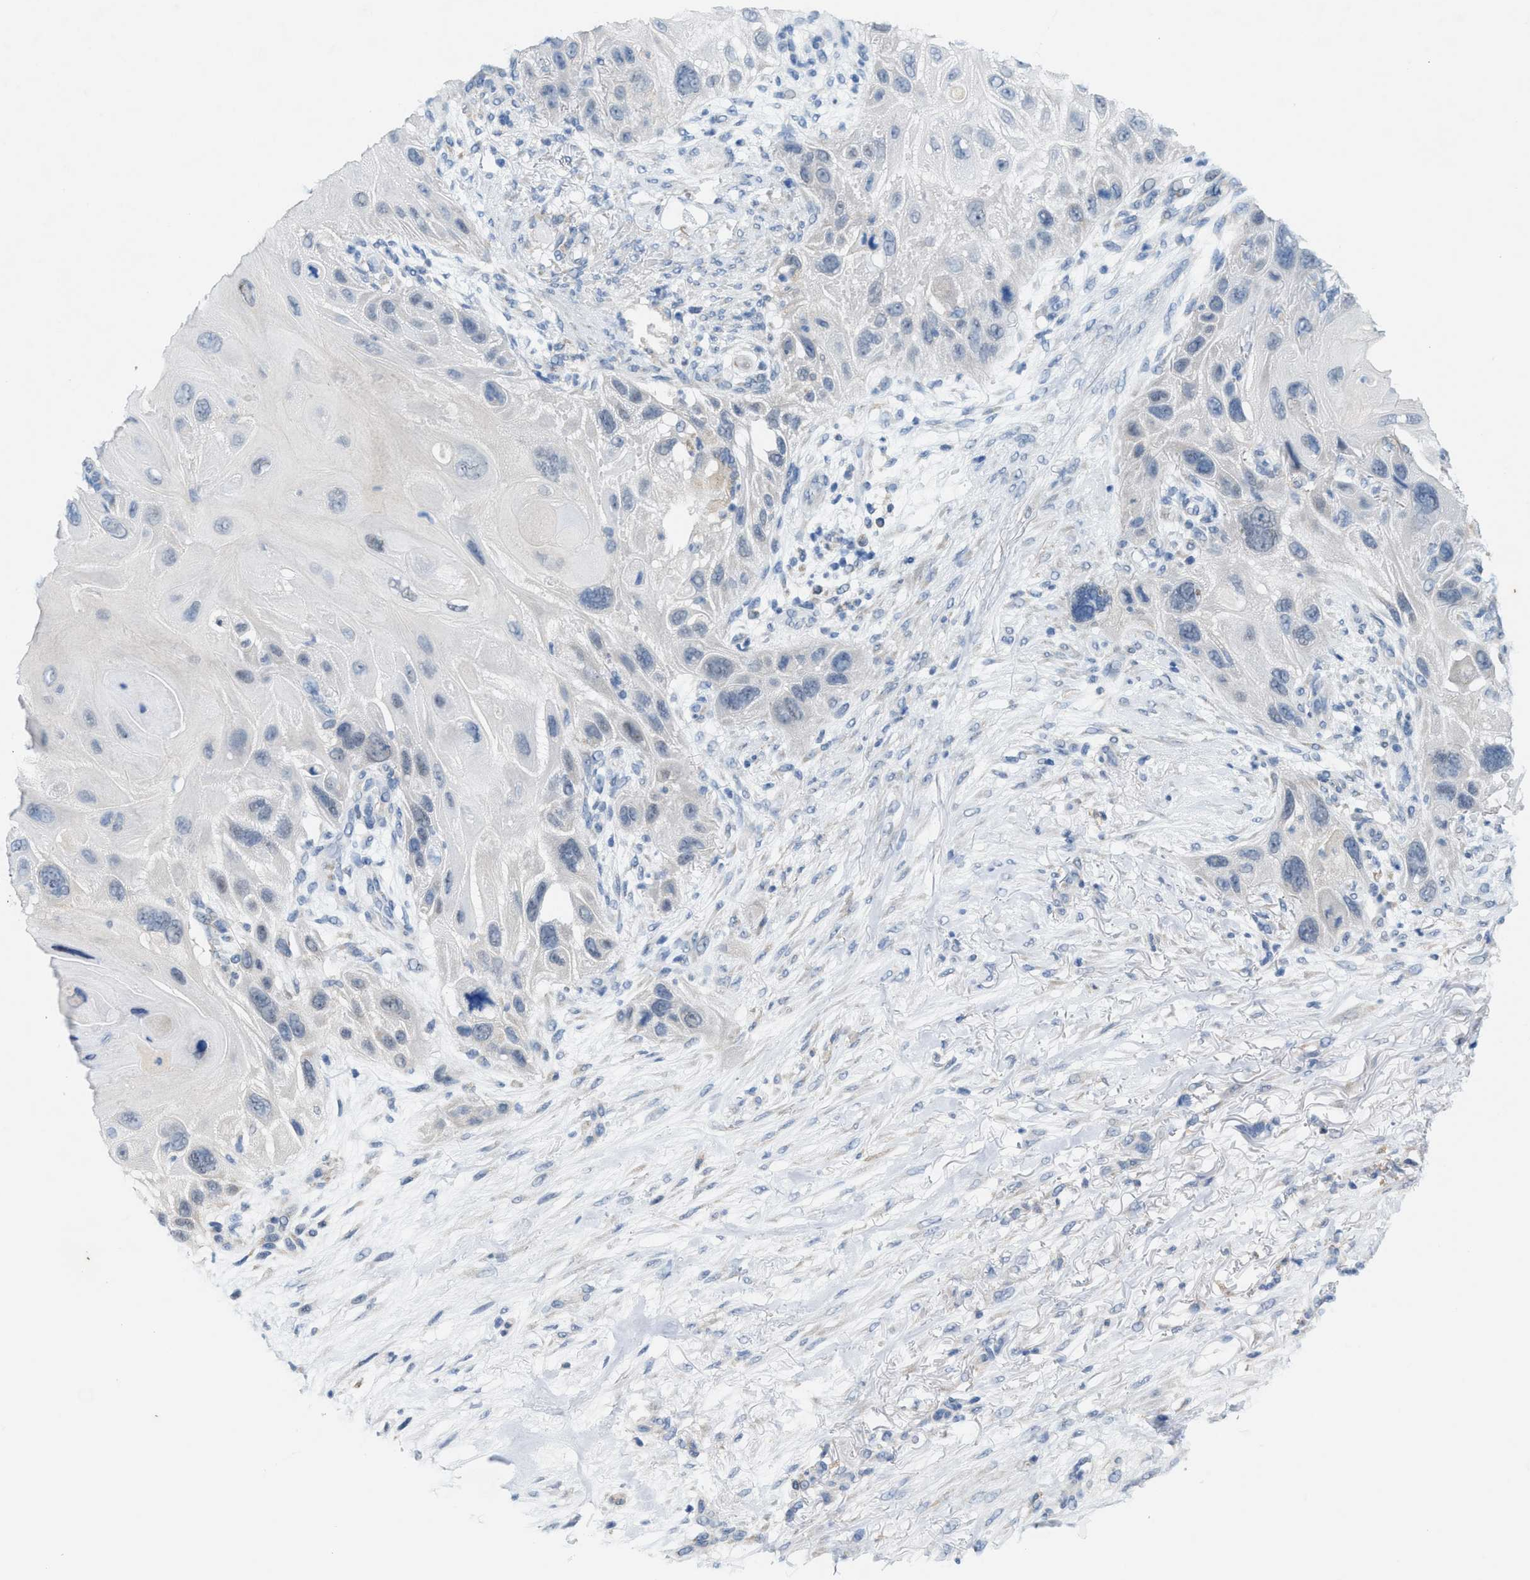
{"staining": {"intensity": "negative", "quantity": "none", "location": "none"}, "tissue": "skin cancer", "cell_type": "Tumor cells", "image_type": "cancer", "snomed": [{"axis": "morphology", "description": "Squamous cell carcinoma, NOS"}, {"axis": "topography", "description": "Skin"}], "caption": "Skin squamous cell carcinoma was stained to show a protein in brown. There is no significant staining in tumor cells.", "gene": "KIFC3", "patient": {"sex": "female", "age": 77}}